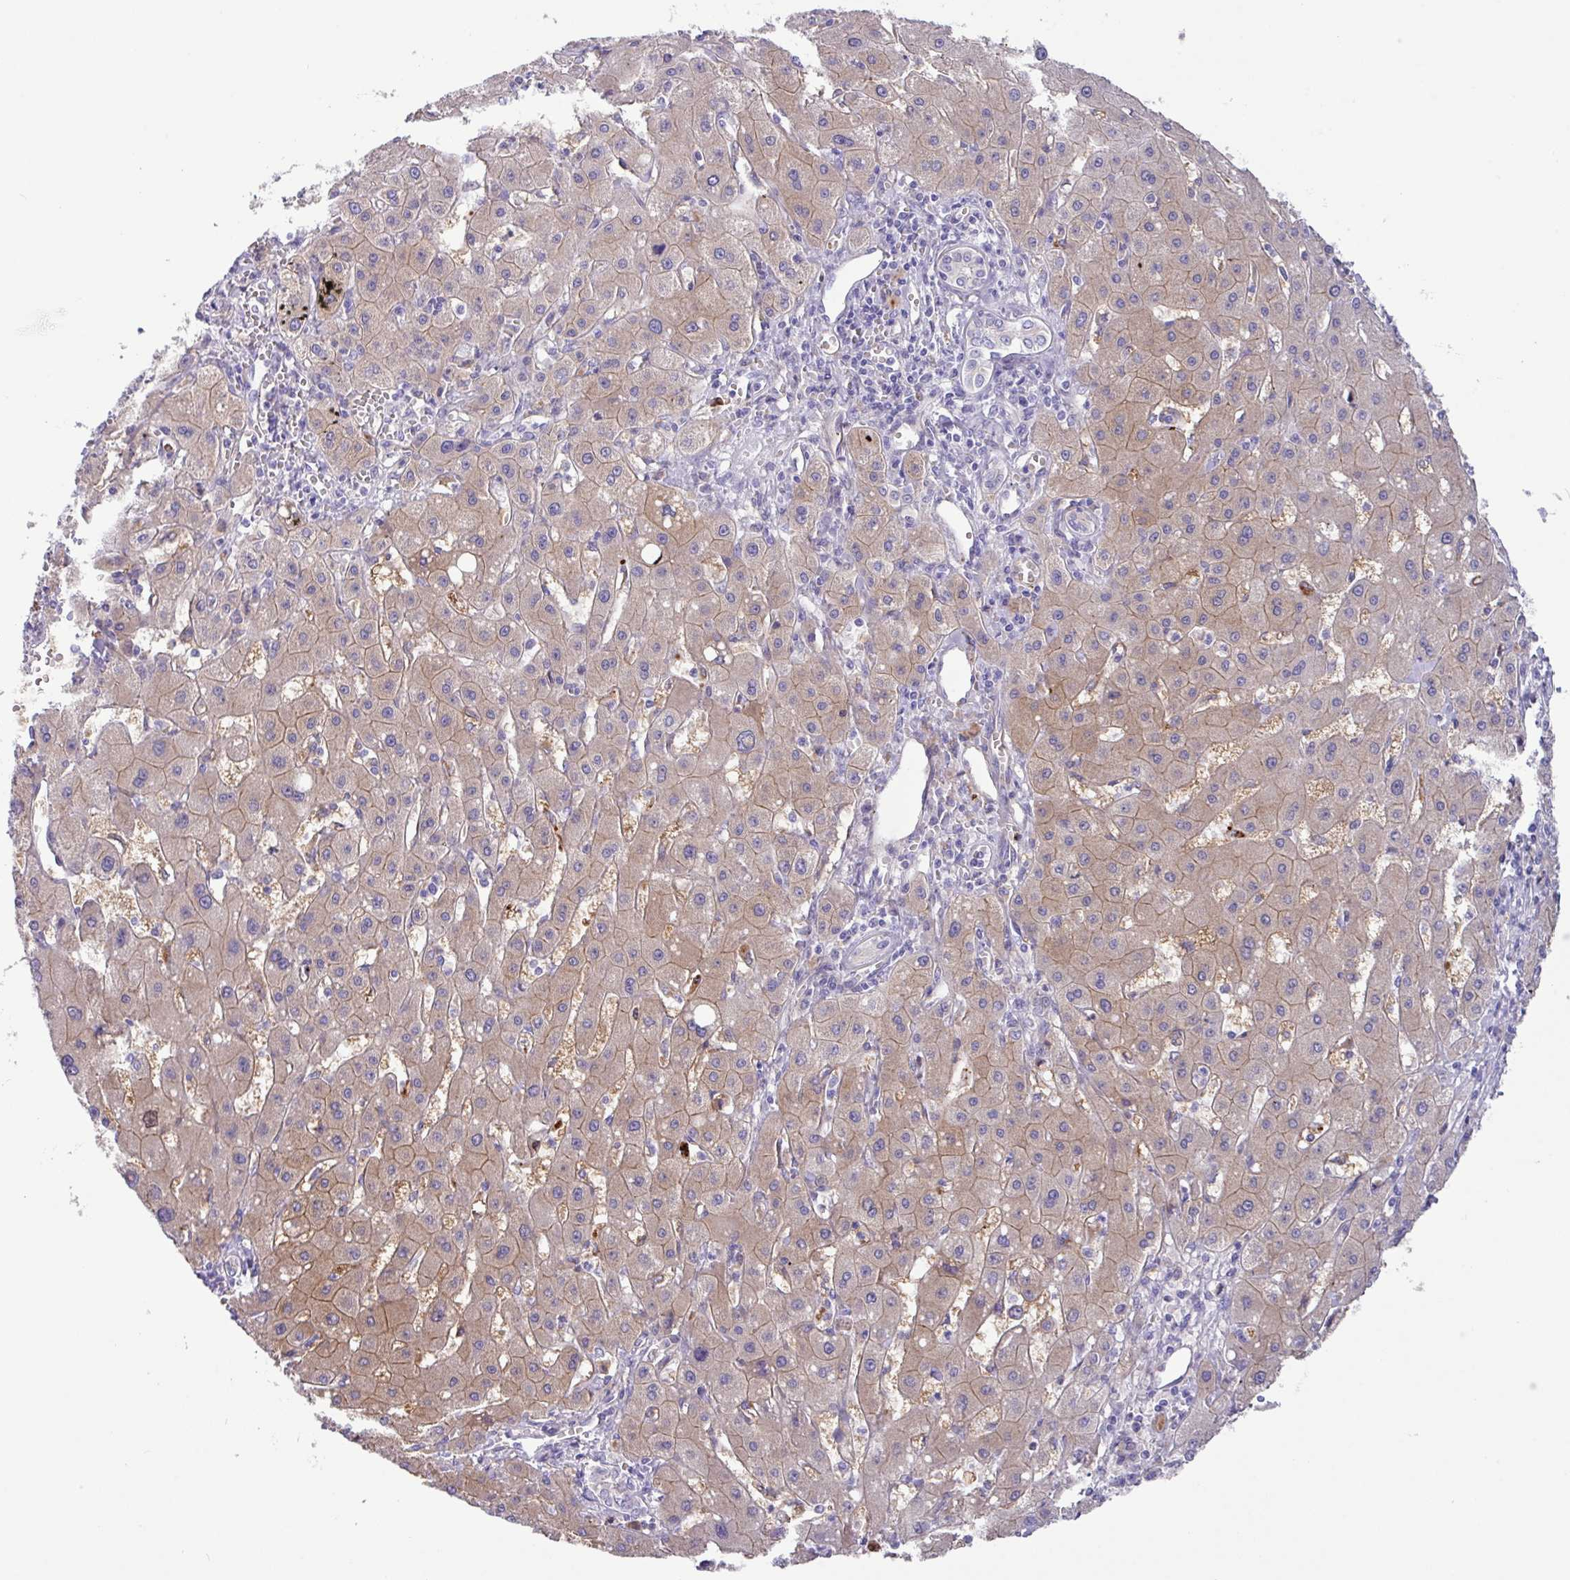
{"staining": {"intensity": "weak", "quantity": "25%-75%", "location": "cytoplasmic/membranous"}, "tissue": "liver cancer", "cell_type": "Tumor cells", "image_type": "cancer", "snomed": [{"axis": "morphology", "description": "Carcinoma, Hepatocellular, NOS"}, {"axis": "topography", "description": "Liver"}], "caption": "Immunohistochemical staining of hepatocellular carcinoma (liver) reveals low levels of weak cytoplasmic/membranous protein staining in about 25%-75% of tumor cells.", "gene": "MRM2", "patient": {"sex": "male", "age": 72}}